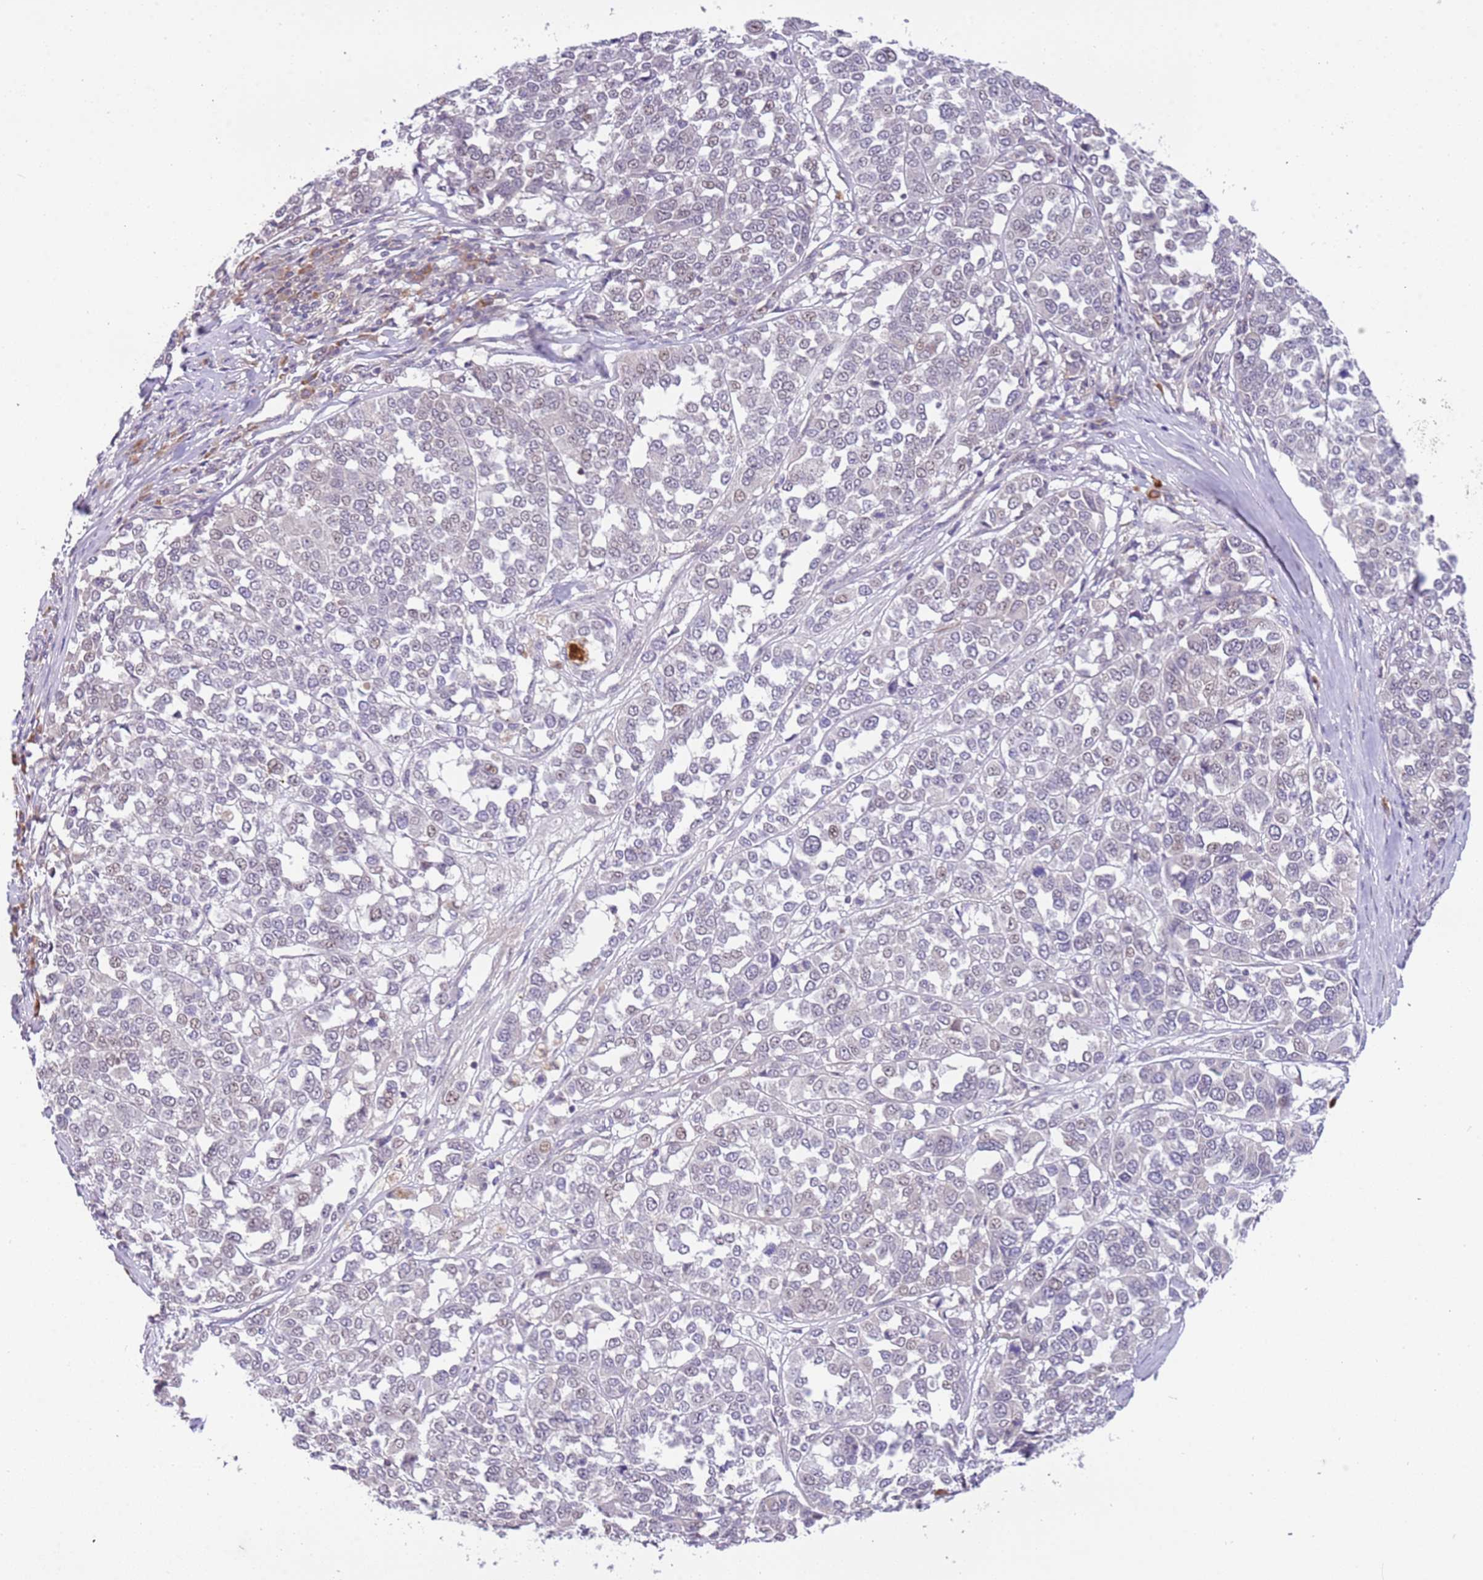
{"staining": {"intensity": "weak", "quantity": "25%-75%", "location": "nuclear"}, "tissue": "melanoma", "cell_type": "Tumor cells", "image_type": "cancer", "snomed": [{"axis": "morphology", "description": "Malignant melanoma, Metastatic site"}, {"axis": "topography", "description": "Lymph node"}], "caption": "Malignant melanoma (metastatic site) was stained to show a protein in brown. There is low levels of weak nuclear staining in approximately 25%-75% of tumor cells.", "gene": "MAGEF1", "patient": {"sex": "male", "age": 44}}